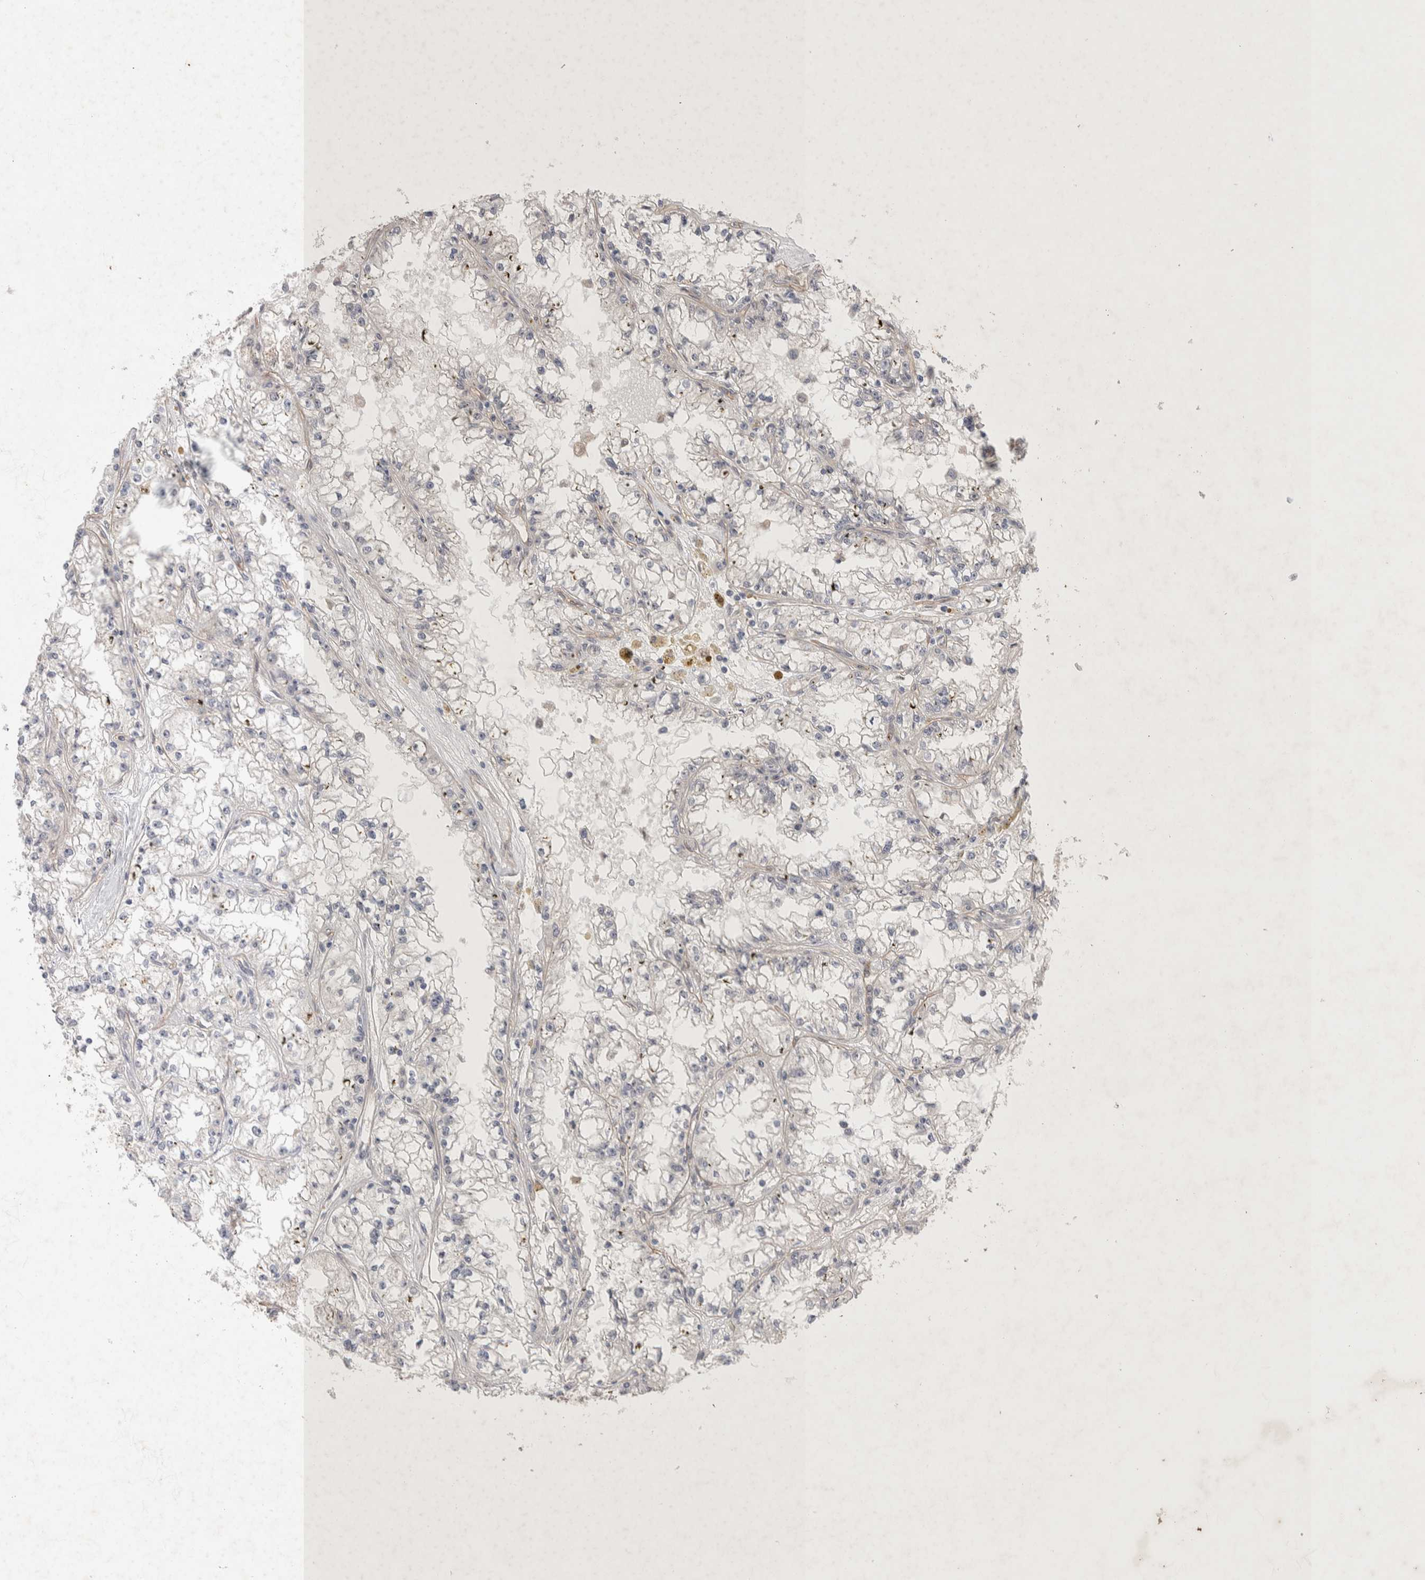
{"staining": {"intensity": "negative", "quantity": "none", "location": "none"}, "tissue": "renal cancer", "cell_type": "Tumor cells", "image_type": "cancer", "snomed": [{"axis": "morphology", "description": "Adenocarcinoma, NOS"}, {"axis": "topography", "description": "Kidney"}], "caption": "Renal adenocarcinoma stained for a protein using immunohistochemistry (IHC) shows no staining tumor cells.", "gene": "ZNF704", "patient": {"sex": "male", "age": 56}}